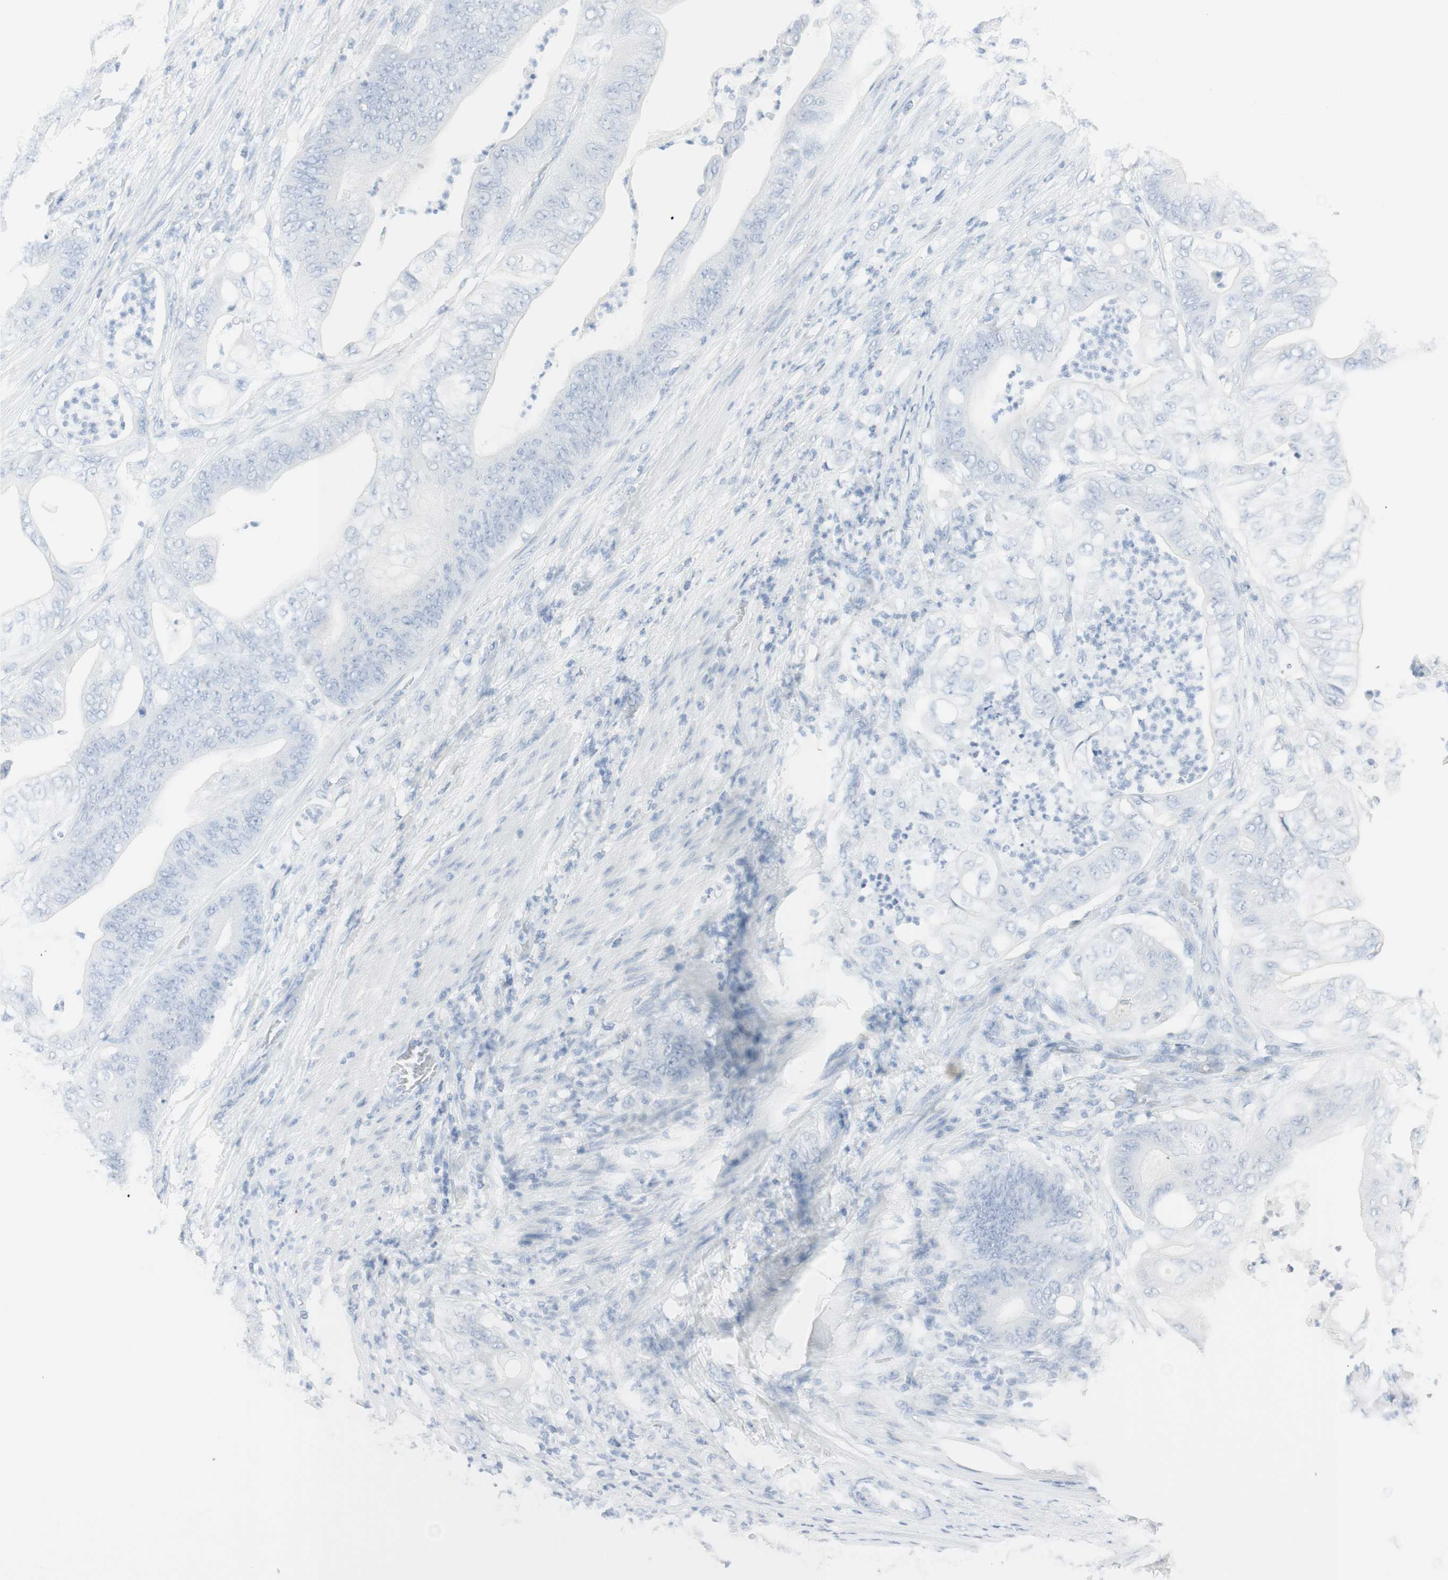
{"staining": {"intensity": "negative", "quantity": "none", "location": "none"}, "tissue": "stomach cancer", "cell_type": "Tumor cells", "image_type": "cancer", "snomed": [{"axis": "morphology", "description": "Adenocarcinoma, NOS"}, {"axis": "topography", "description": "Stomach"}], "caption": "High magnification brightfield microscopy of adenocarcinoma (stomach) stained with DAB (brown) and counterstained with hematoxylin (blue): tumor cells show no significant positivity.", "gene": "NAPSA", "patient": {"sex": "female", "age": 73}}